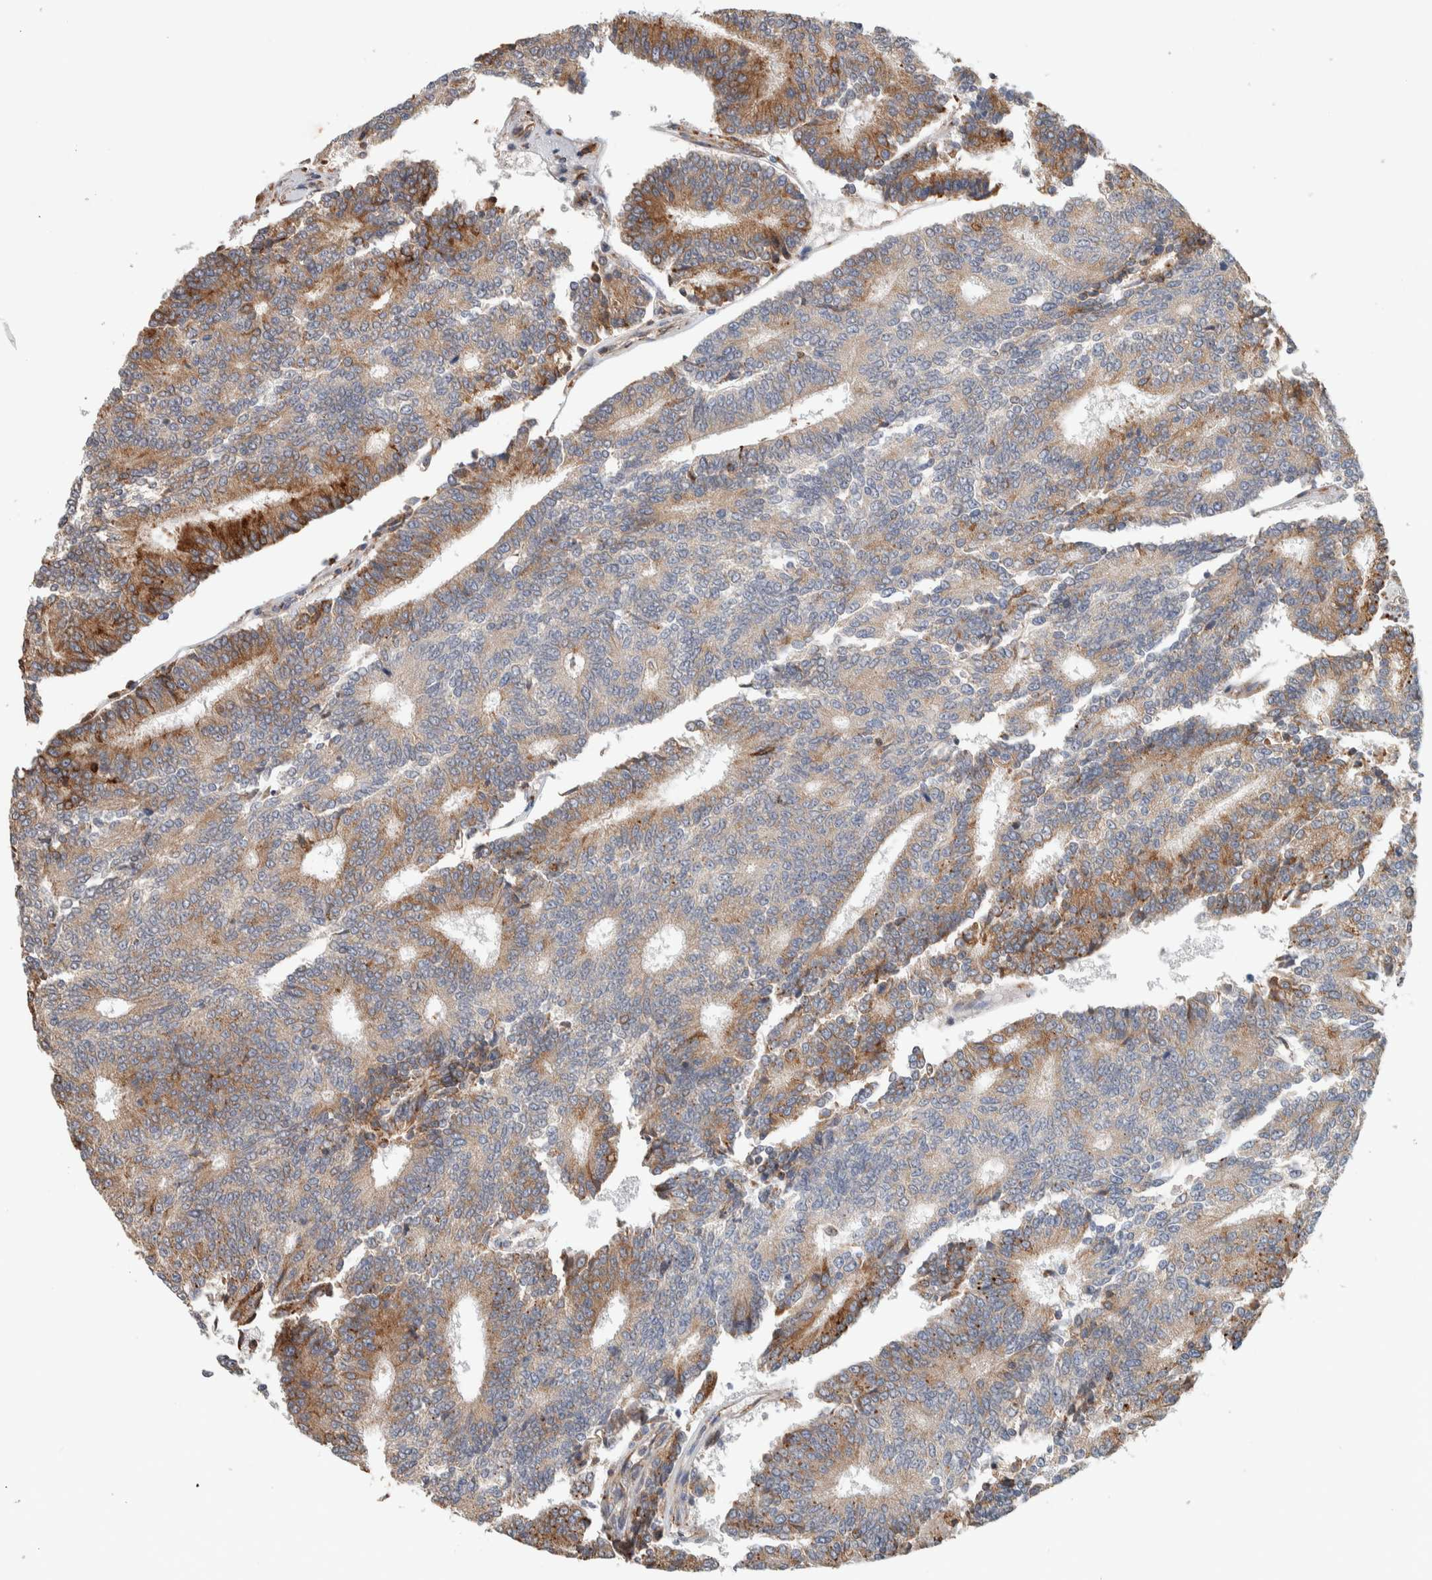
{"staining": {"intensity": "moderate", "quantity": "25%-75%", "location": "cytoplasmic/membranous"}, "tissue": "prostate cancer", "cell_type": "Tumor cells", "image_type": "cancer", "snomed": [{"axis": "morphology", "description": "Normal tissue, NOS"}, {"axis": "morphology", "description": "Adenocarcinoma, High grade"}, {"axis": "topography", "description": "Prostate"}, {"axis": "topography", "description": "Seminal veicle"}], "caption": "Immunohistochemistry (IHC) staining of prostate cancer (adenocarcinoma (high-grade)), which shows medium levels of moderate cytoplasmic/membranous expression in approximately 25%-75% of tumor cells indicating moderate cytoplasmic/membranous protein expression. The staining was performed using DAB (brown) for protein detection and nuclei were counterstained in hematoxylin (blue).", "gene": "ADCY8", "patient": {"sex": "male", "age": 55}}